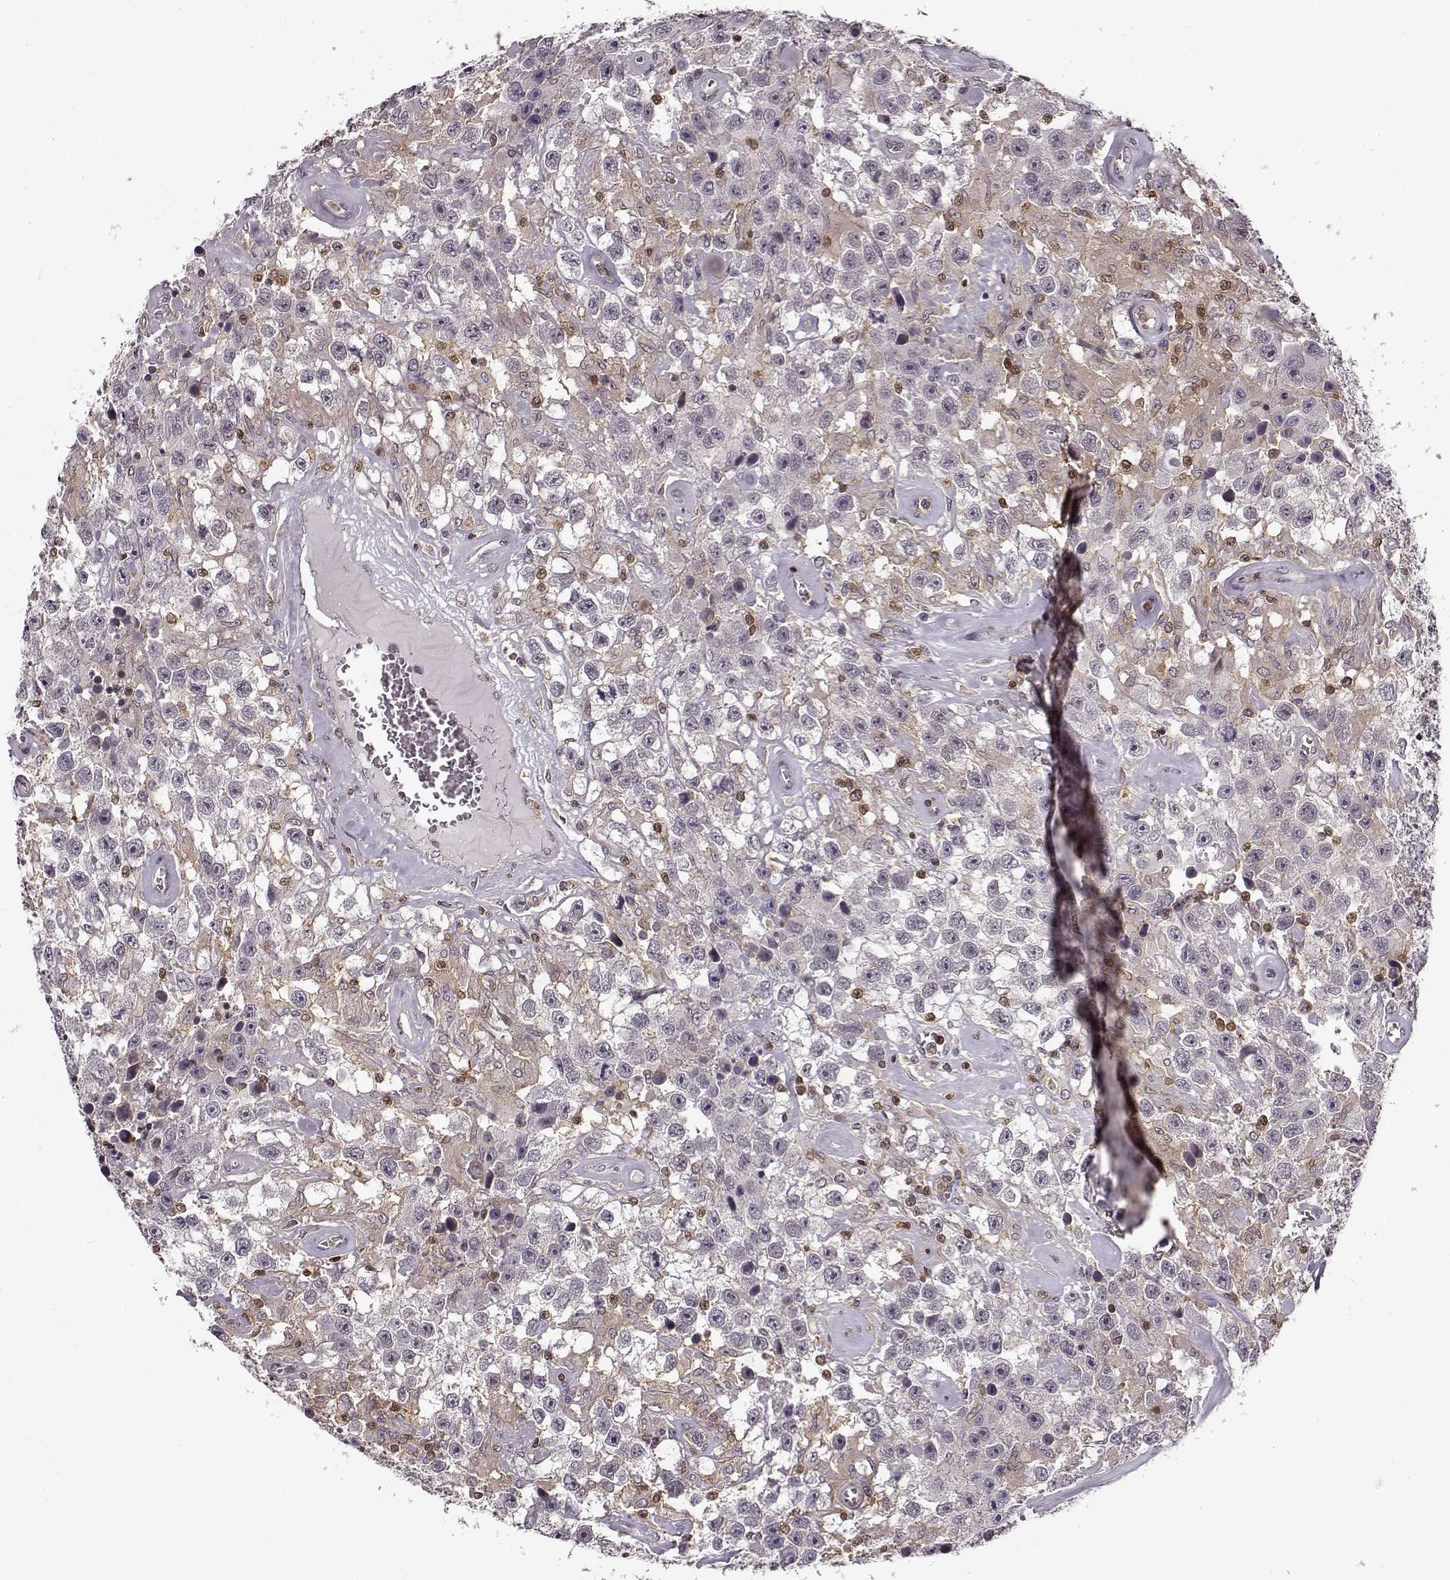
{"staining": {"intensity": "negative", "quantity": "none", "location": "none"}, "tissue": "testis cancer", "cell_type": "Tumor cells", "image_type": "cancer", "snomed": [{"axis": "morphology", "description": "Seminoma, NOS"}, {"axis": "topography", "description": "Testis"}], "caption": "Testis seminoma was stained to show a protein in brown. There is no significant expression in tumor cells.", "gene": "MFSD1", "patient": {"sex": "male", "age": 43}}